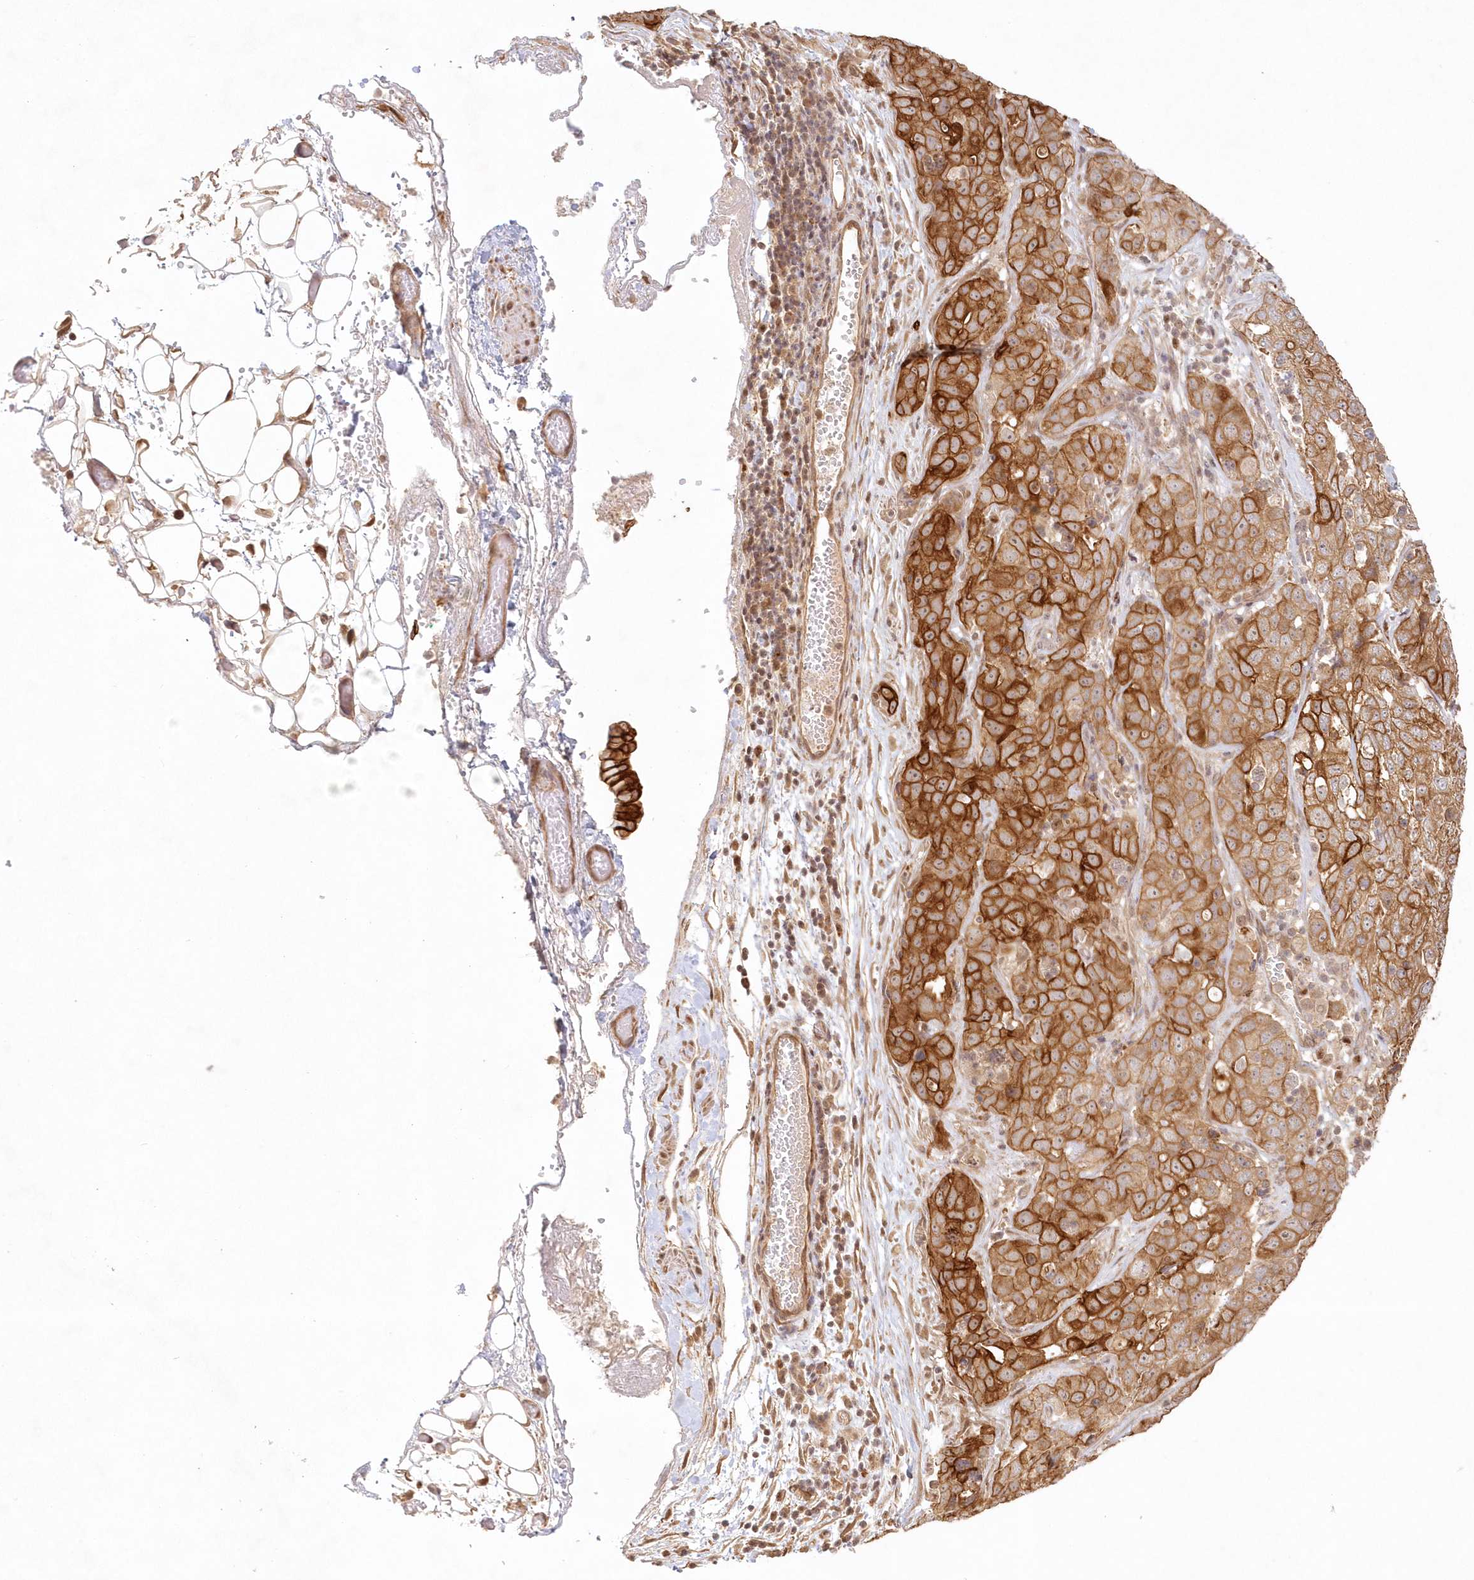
{"staining": {"intensity": "strong", "quantity": ">75%", "location": "cytoplasmic/membranous"}, "tissue": "stomach cancer", "cell_type": "Tumor cells", "image_type": "cancer", "snomed": [{"axis": "morphology", "description": "Normal tissue, NOS"}, {"axis": "morphology", "description": "Adenocarcinoma, NOS"}, {"axis": "topography", "description": "Lymph node"}, {"axis": "topography", "description": "Stomach"}], "caption": "Tumor cells exhibit high levels of strong cytoplasmic/membranous expression in approximately >75% of cells in stomach adenocarcinoma.", "gene": "KIAA0232", "patient": {"sex": "male", "age": 48}}